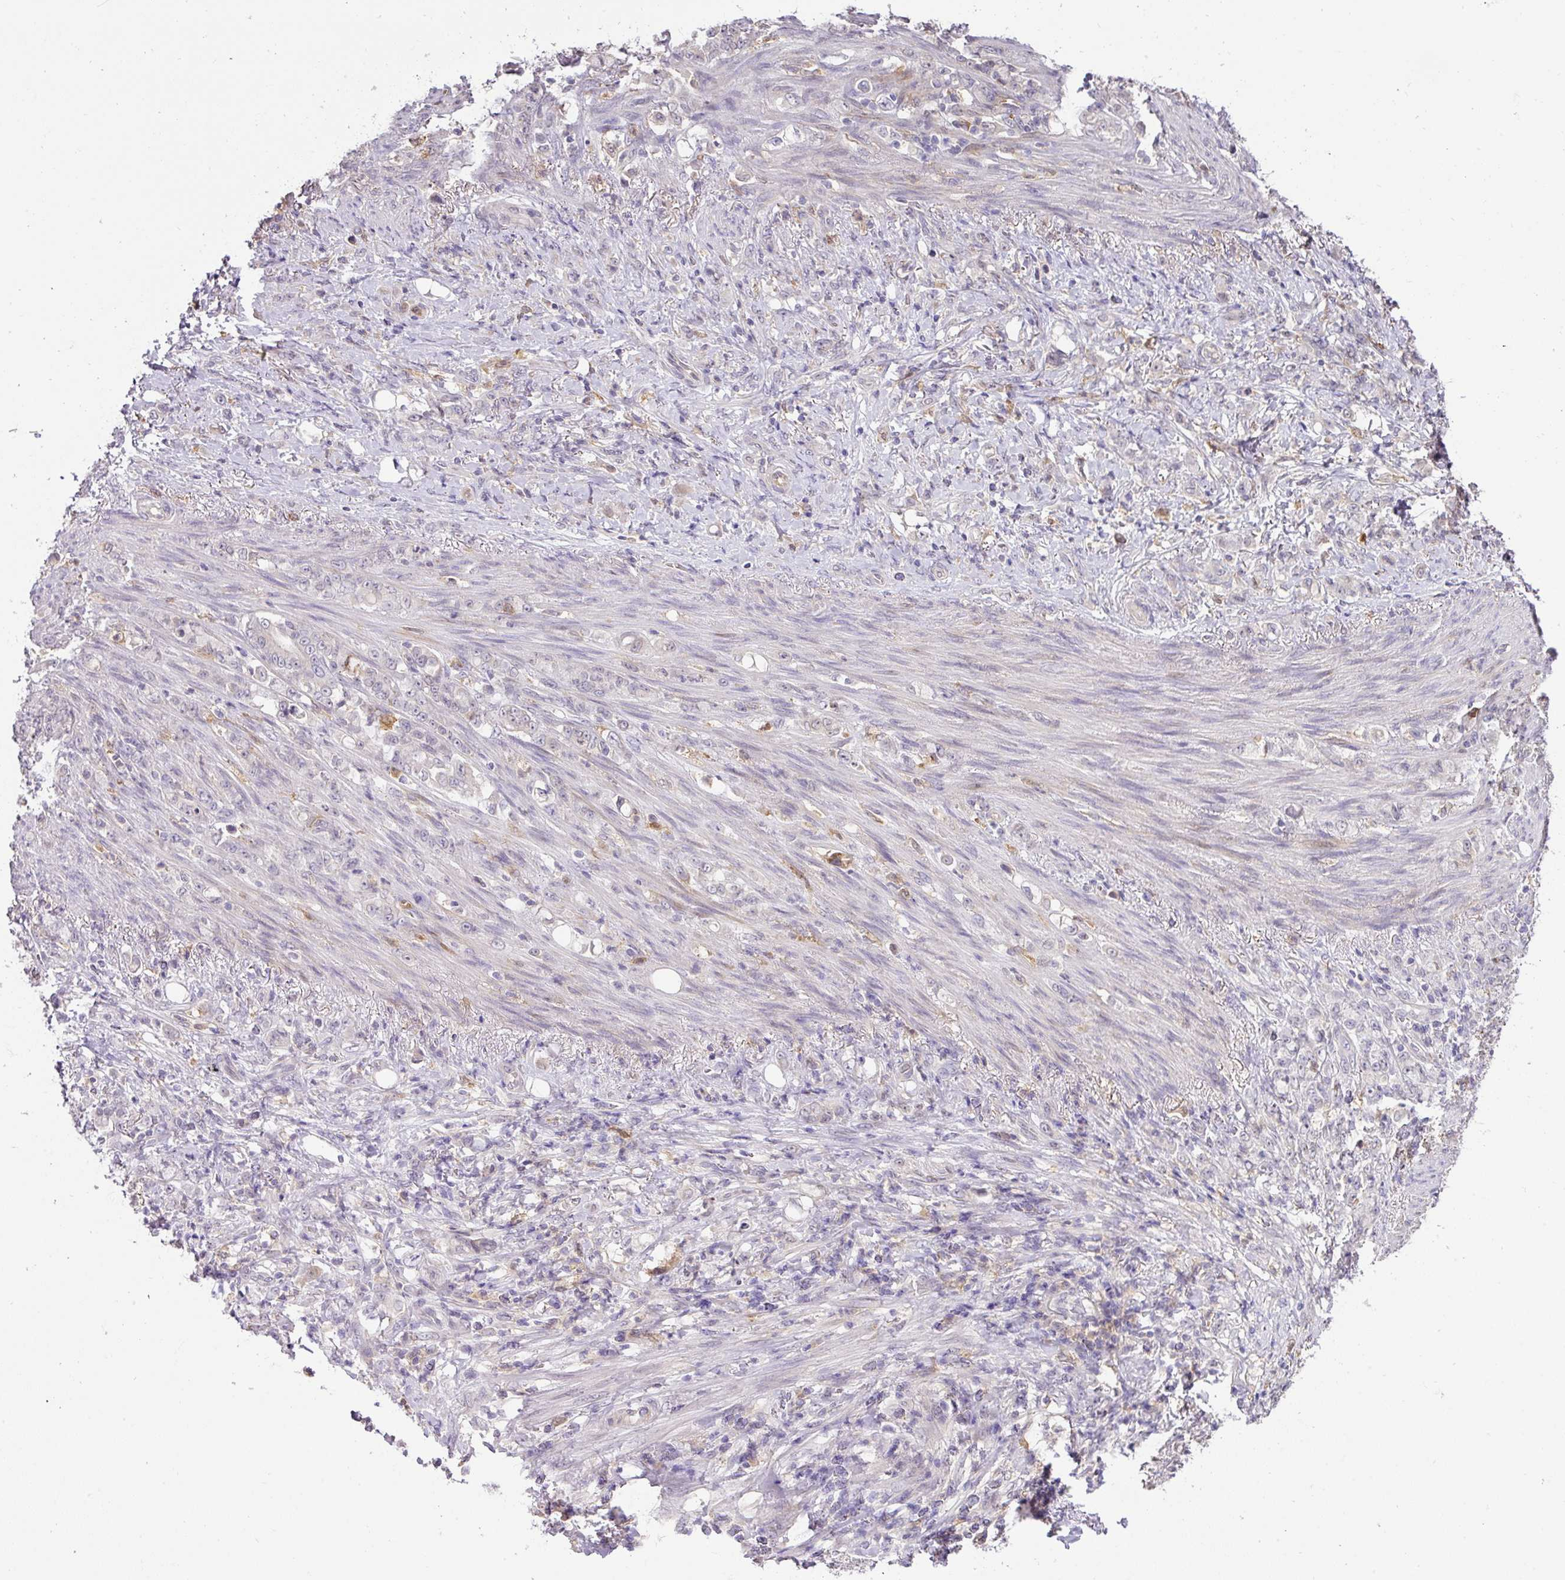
{"staining": {"intensity": "negative", "quantity": "none", "location": "none"}, "tissue": "stomach cancer", "cell_type": "Tumor cells", "image_type": "cancer", "snomed": [{"axis": "morphology", "description": "Adenocarcinoma, NOS"}, {"axis": "topography", "description": "Stomach"}], "caption": "Protein analysis of stomach cancer (adenocarcinoma) shows no significant expression in tumor cells. (Immunohistochemistry, brightfield microscopy, high magnification).", "gene": "GCNT7", "patient": {"sex": "female", "age": 79}}